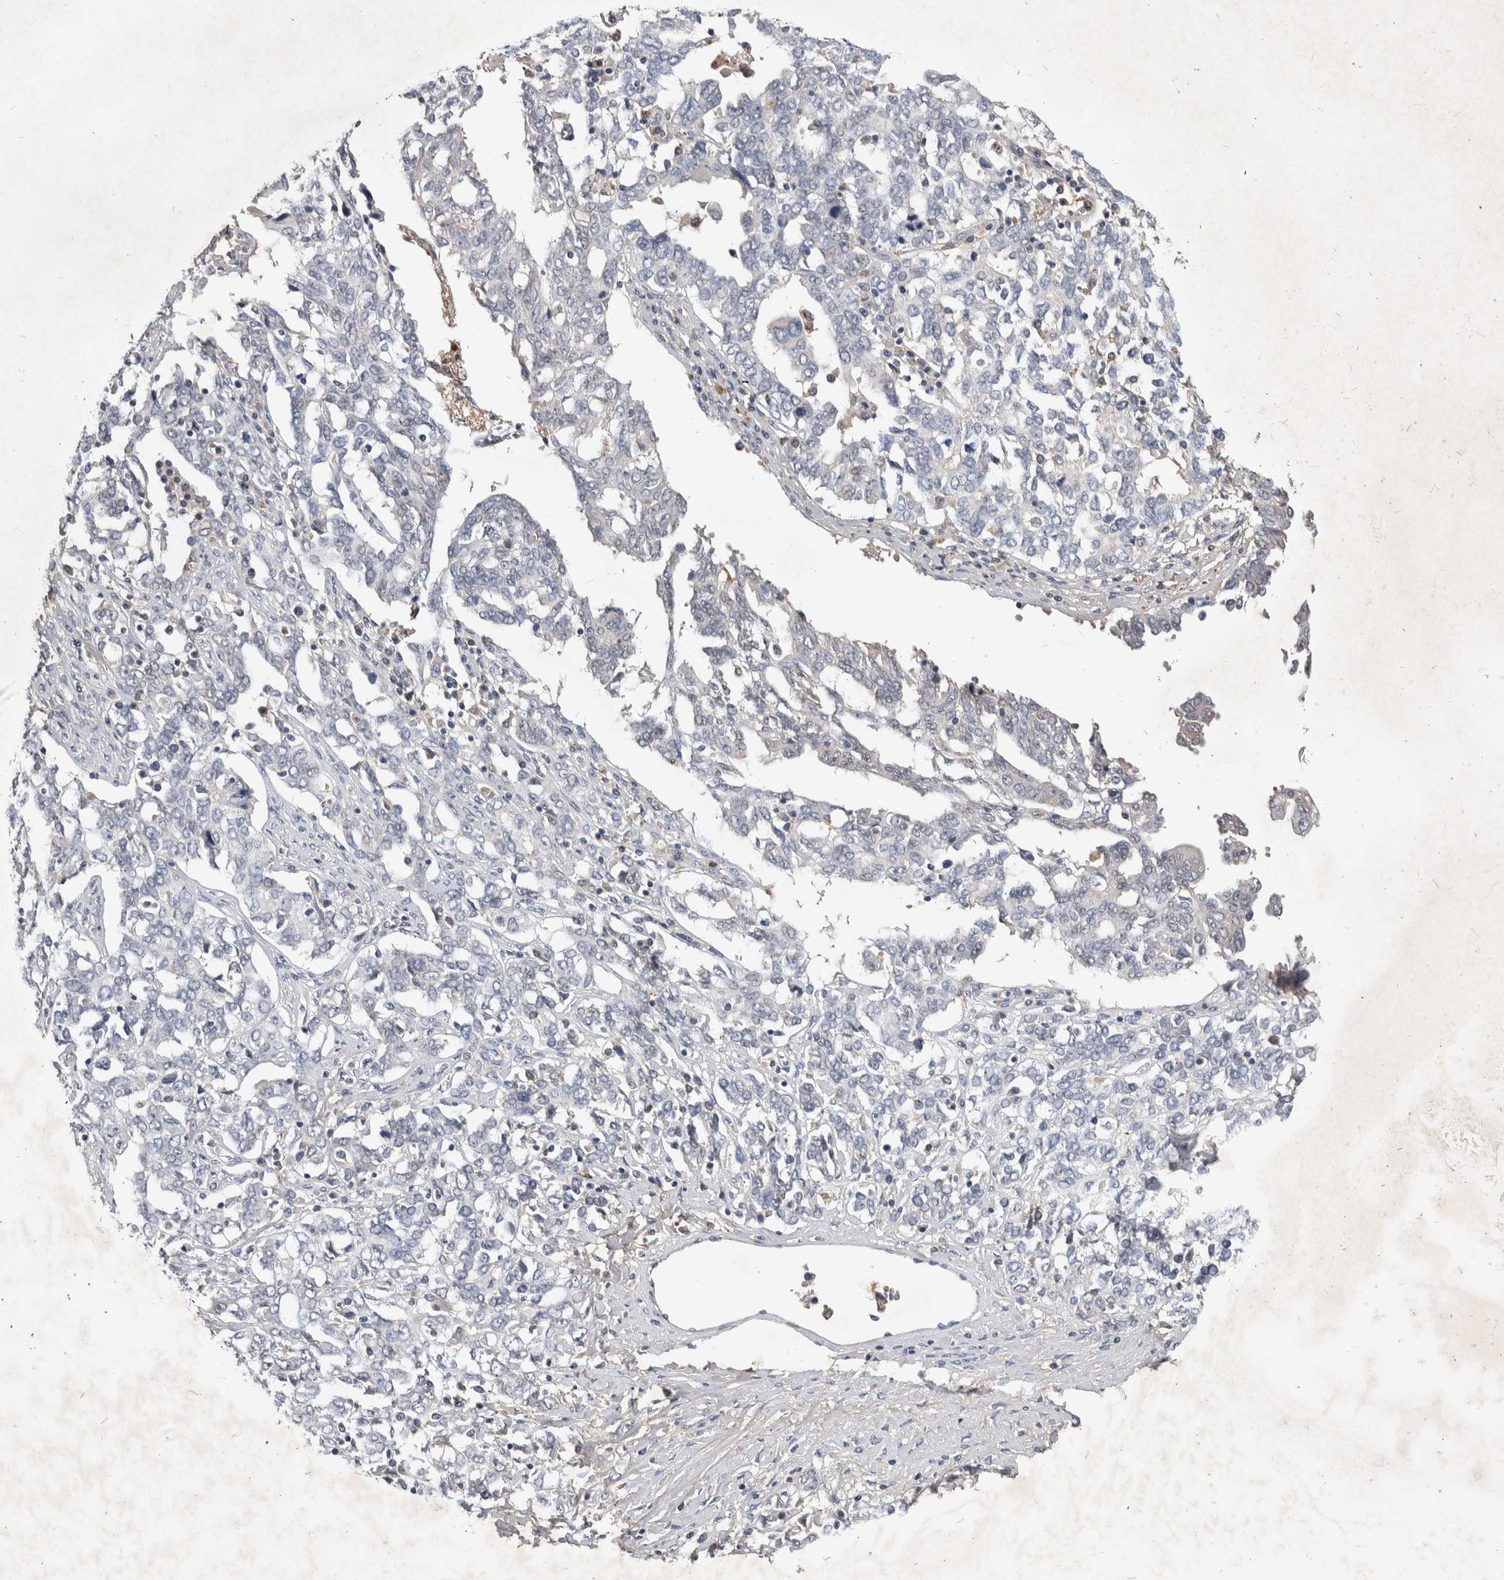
{"staining": {"intensity": "negative", "quantity": "none", "location": "none"}, "tissue": "ovarian cancer", "cell_type": "Tumor cells", "image_type": "cancer", "snomed": [{"axis": "morphology", "description": "Carcinoma, endometroid"}, {"axis": "topography", "description": "Ovary"}], "caption": "Human ovarian endometroid carcinoma stained for a protein using immunohistochemistry (IHC) reveals no expression in tumor cells.", "gene": "CHRM3", "patient": {"sex": "female", "age": 62}}